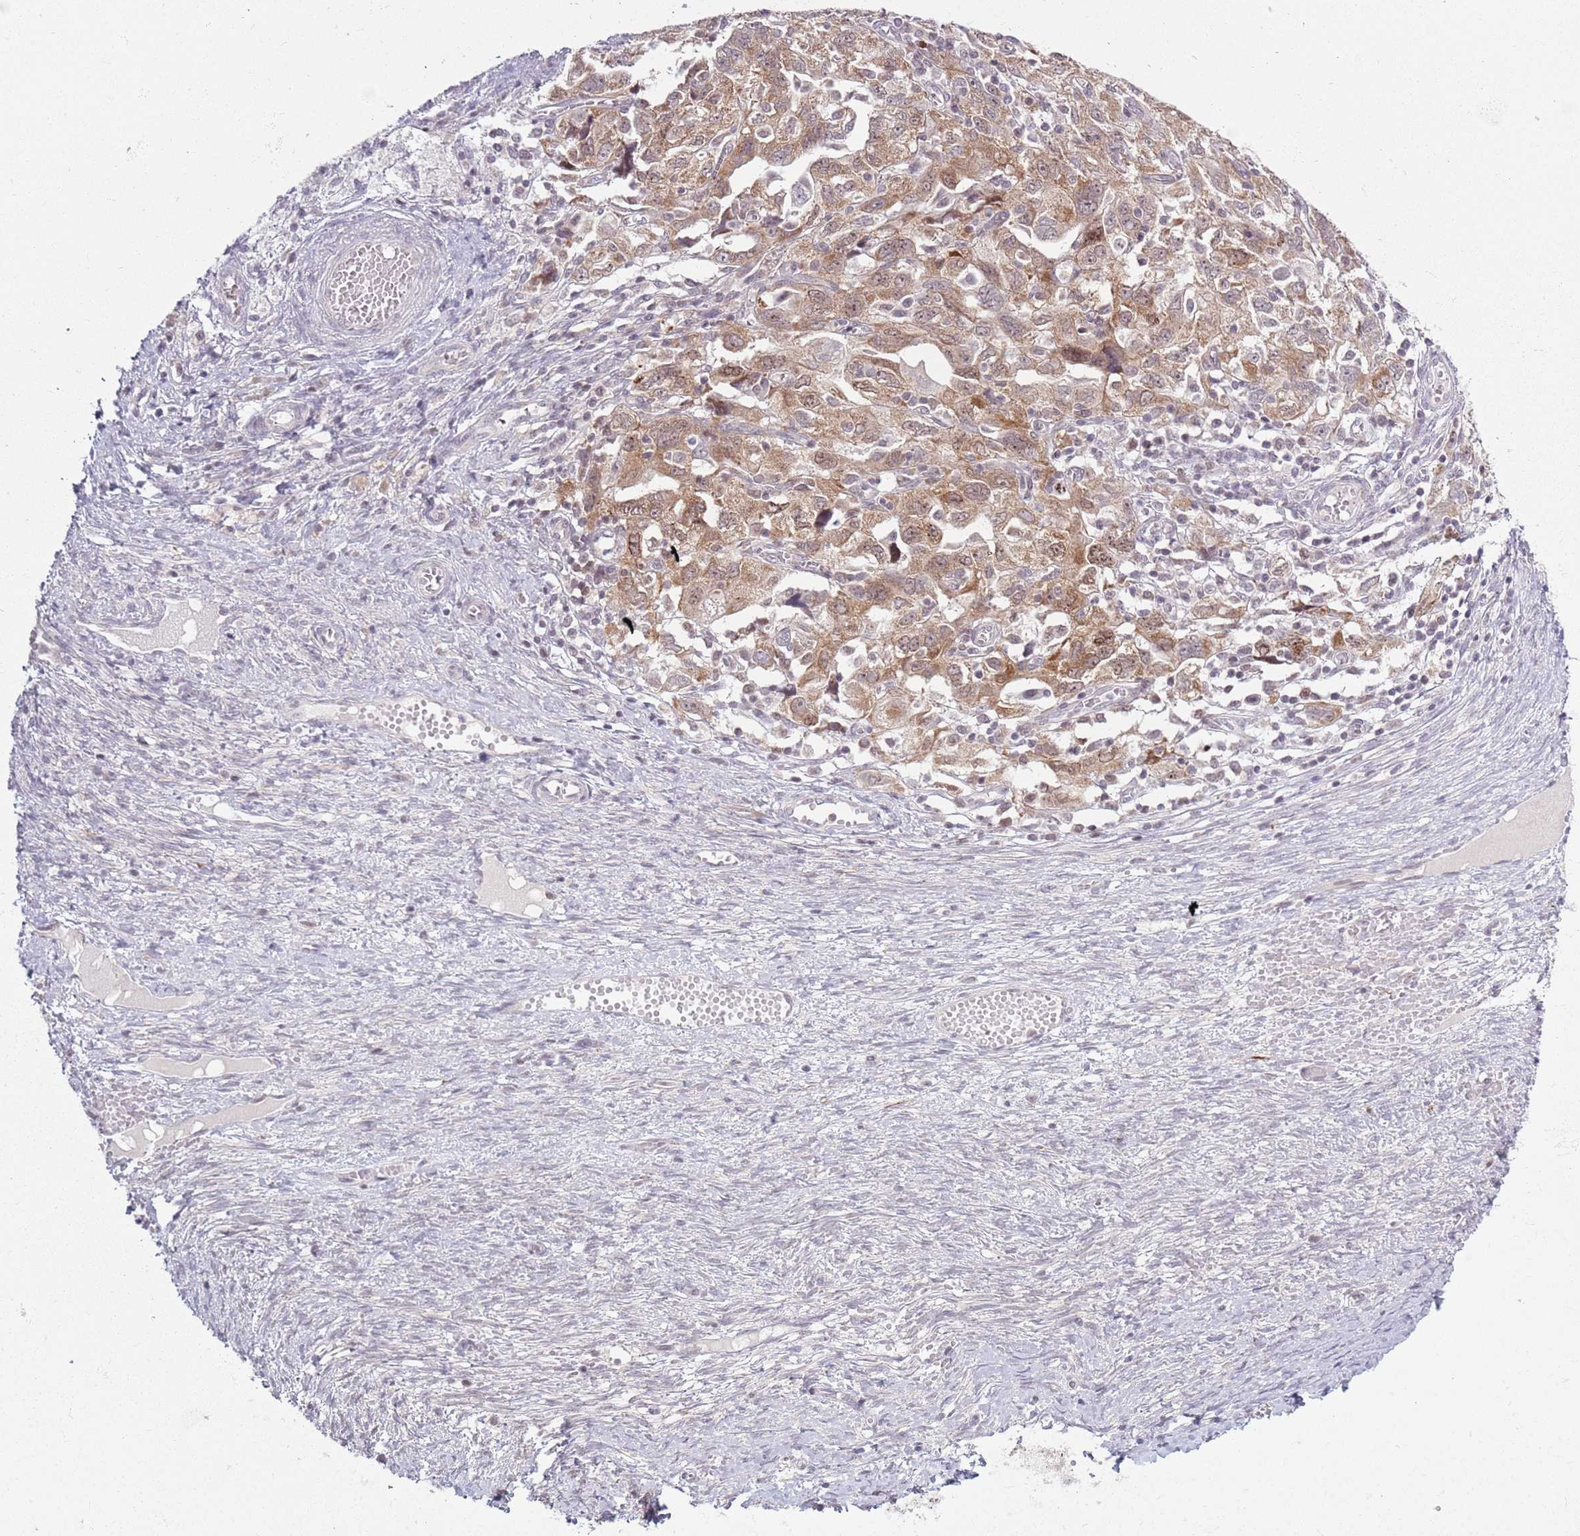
{"staining": {"intensity": "moderate", "quantity": ">75%", "location": "cytoplasmic/membranous,nuclear"}, "tissue": "ovarian cancer", "cell_type": "Tumor cells", "image_type": "cancer", "snomed": [{"axis": "morphology", "description": "Carcinoma, NOS"}, {"axis": "morphology", "description": "Cystadenocarcinoma, serous, NOS"}, {"axis": "topography", "description": "Ovary"}], "caption": "Human carcinoma (ovarian) stained with a protein marker reveals moderate staining in tumor cells.", "gene": "MRPL34", "patient": {"sex": "female", "age": 69}}